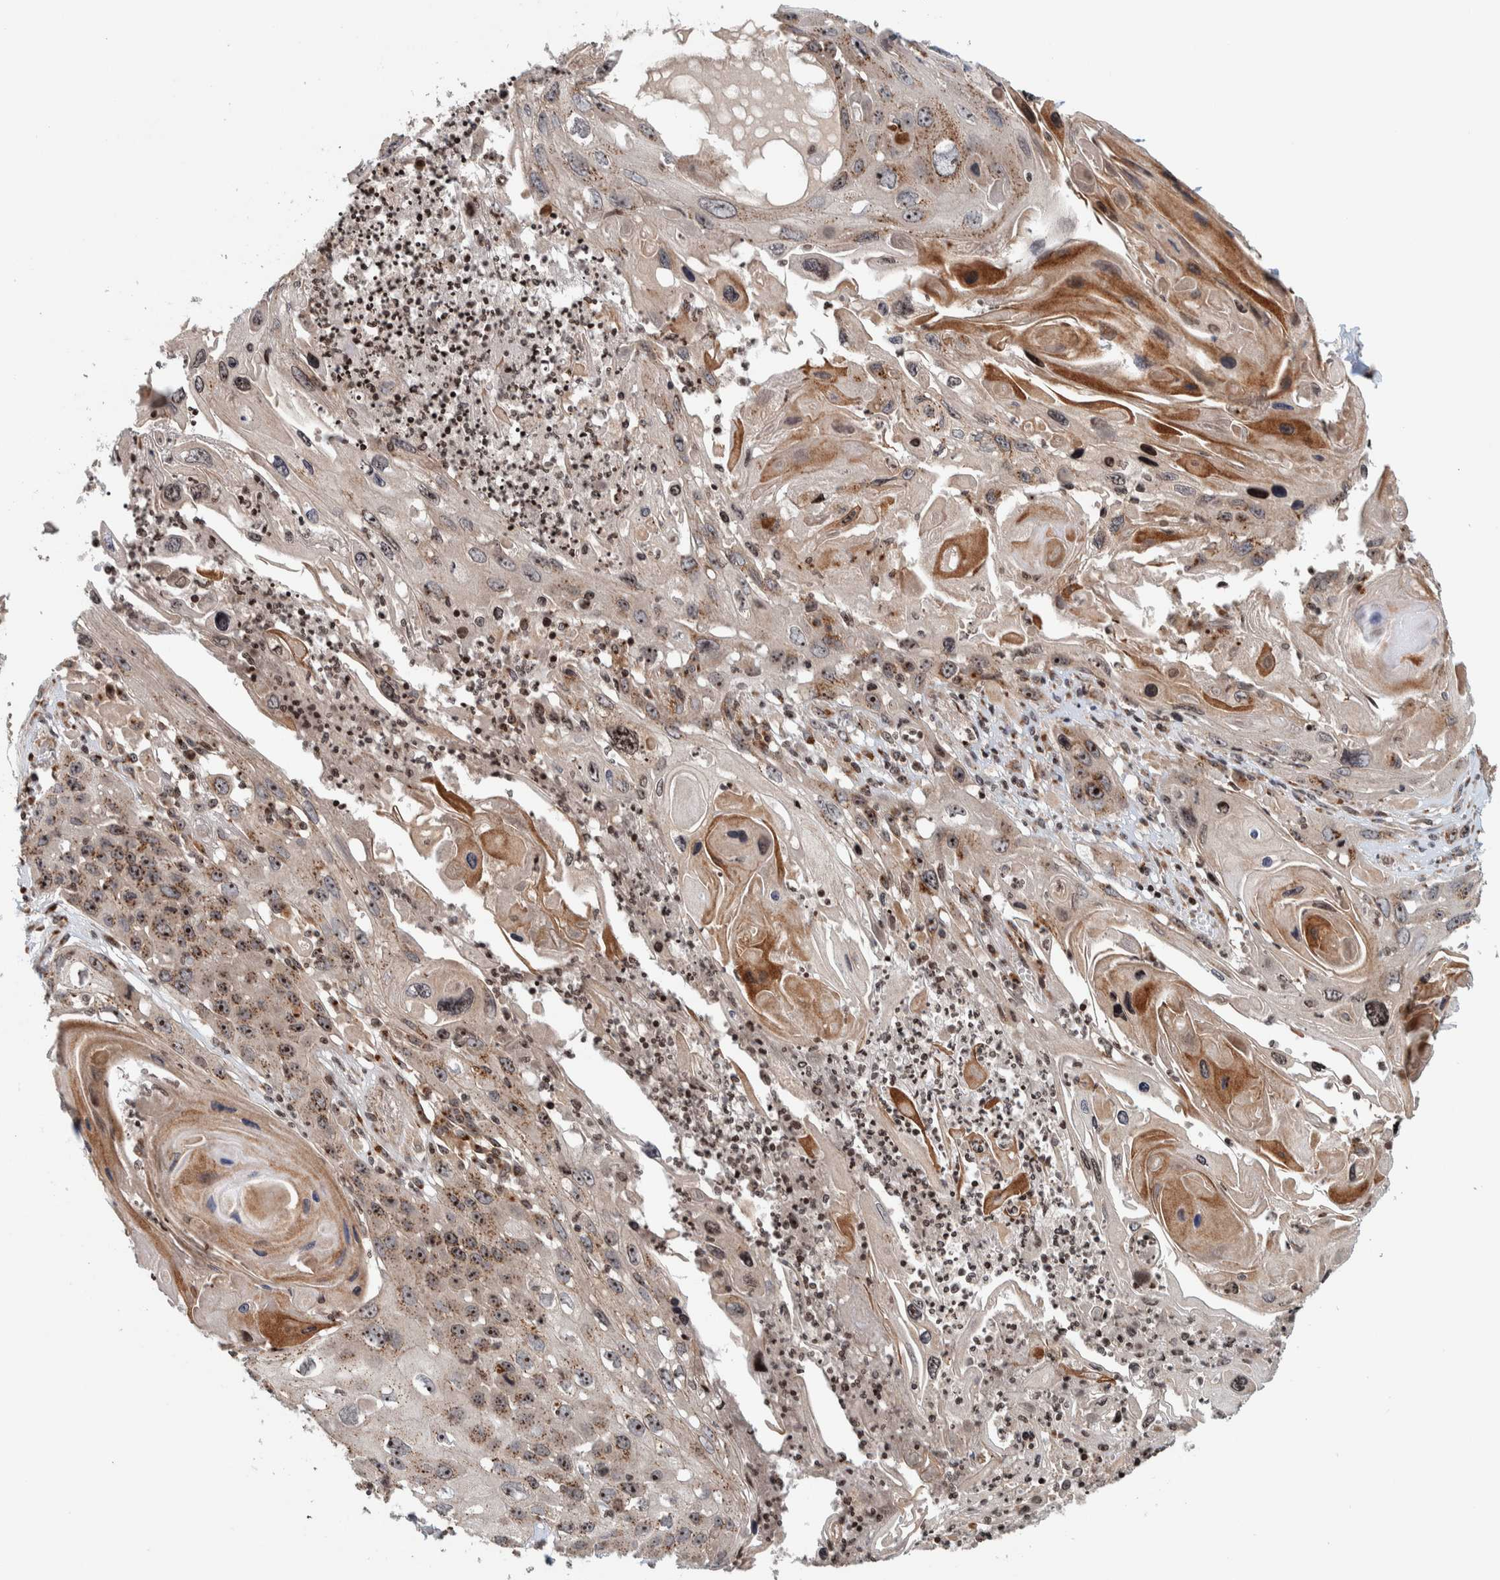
{"staining": {"intensity": "moderate", "quantity": ">75%", "location": "cytoplasmic/membranous,nuclear"}, "tissue": "skin cancer", "cell_type": "Tumor cells", "image_type": "cancer", "snomed": [{"axis": "morphology", "description": "Squamous cell carcinoma, NOS"}, {"axis": "topography", "description": "Skin"}], "caption": "Skin cancer stained with DAB (3,3'-diaminobenzidine) immunohistochemistry (IHC) displays medium levels of moderate cytoplasmic/membranous and nuclear expression in about >75% of tumor cells.", "gene": "CCDC182", "patient": {"sex": "male", "age": 55}}